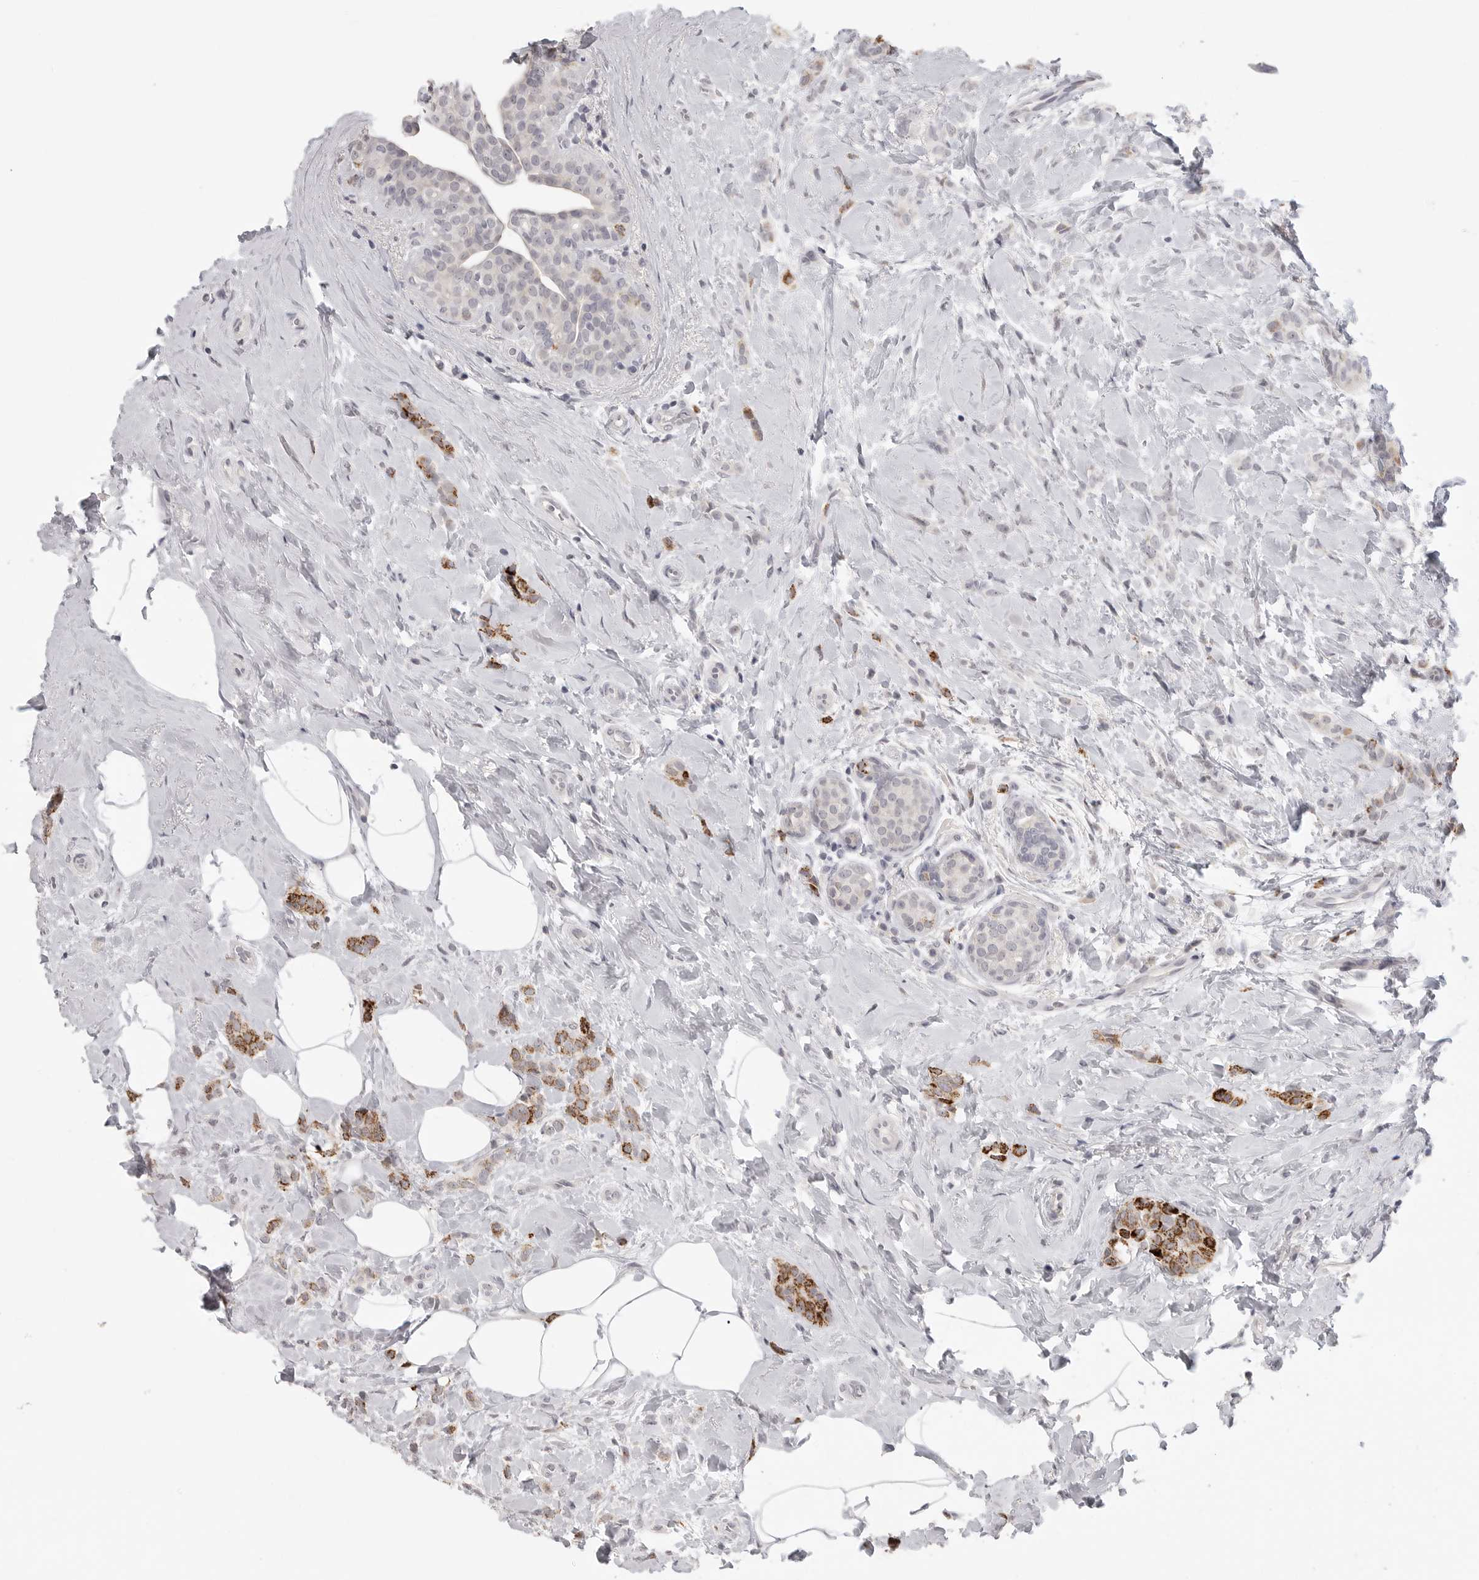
{"staining": {"intensity": "strong", "quantity": "25%-75%", "location": "cytoplasmic/membranous"}, "tissue": "breast cancer", "cell_type": "Tumor cells", "image_type": "cancer", "snomed": [{"axis": "morphology", "description": "Lobular carcinoma, in situ"}, {"axis": "morphology", "description": "Lobular carcinoma"}, {"axis": "topography", "description": "Breast"}], "caption": "Protein expression analysis of breast cancer demonstrates strong cytoplasmic/membranous staining in about 25%-75% of tumor cells. (IHC, brightfield microscopy, high magnification).", "gene": "HMGCS2", "patient": {"sex": "female", "age": 41}}